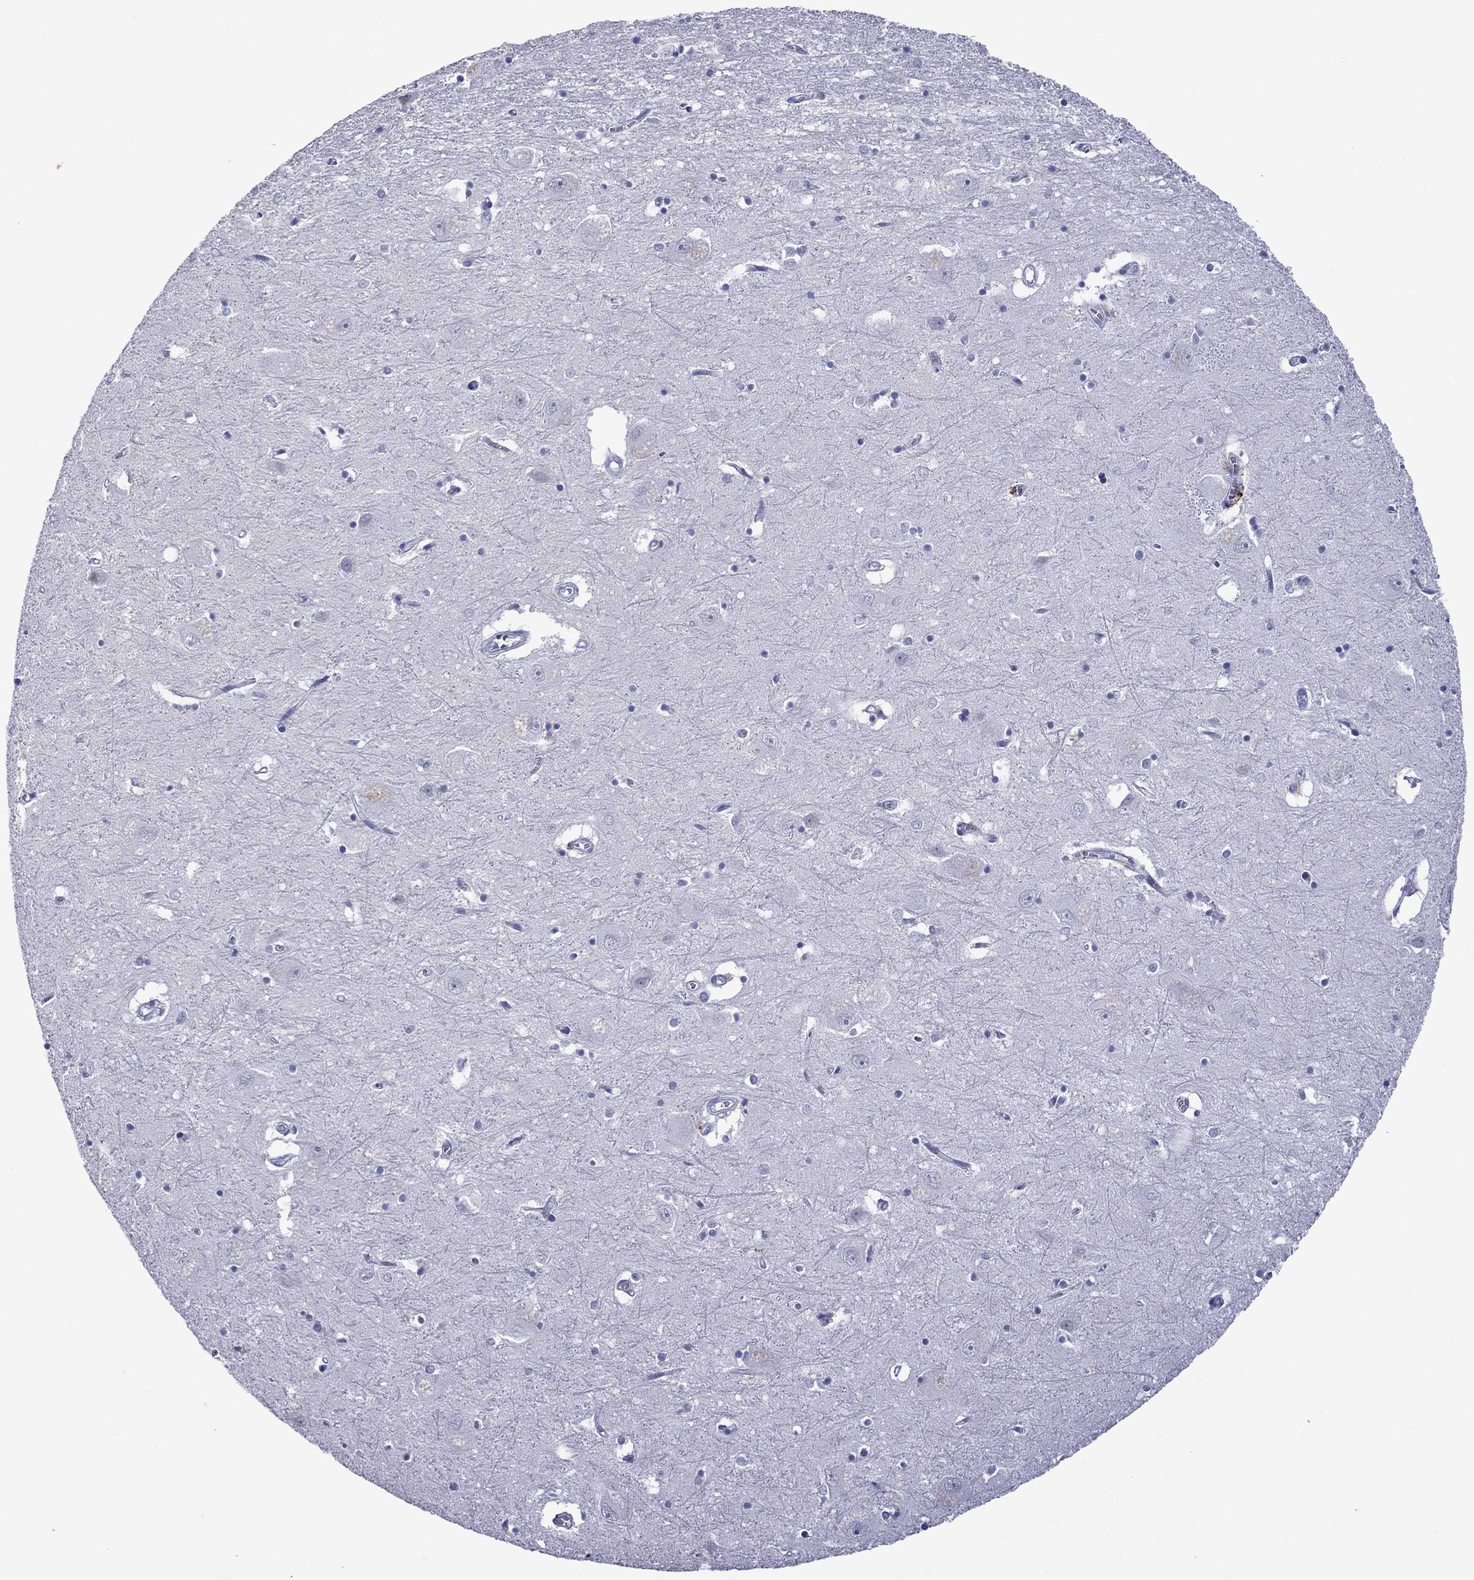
{"staining": {"intensity": "negative", "quantity": "none", "location": "none"}, "tissue": "caudate", "cell_type": "Glial cells", "image_type": "normal", "snomed": [{"axis": "morphology", "description": "Normal tissue, NOS"}, {"axis": "topography", "description": "Lateral ventricle wall"}], "caption": "Protein analysis of benign caudate displays no significant staining in glial cells.", "gene": "PIWIL1", "patient": {"sex": "male", "age": 54}}